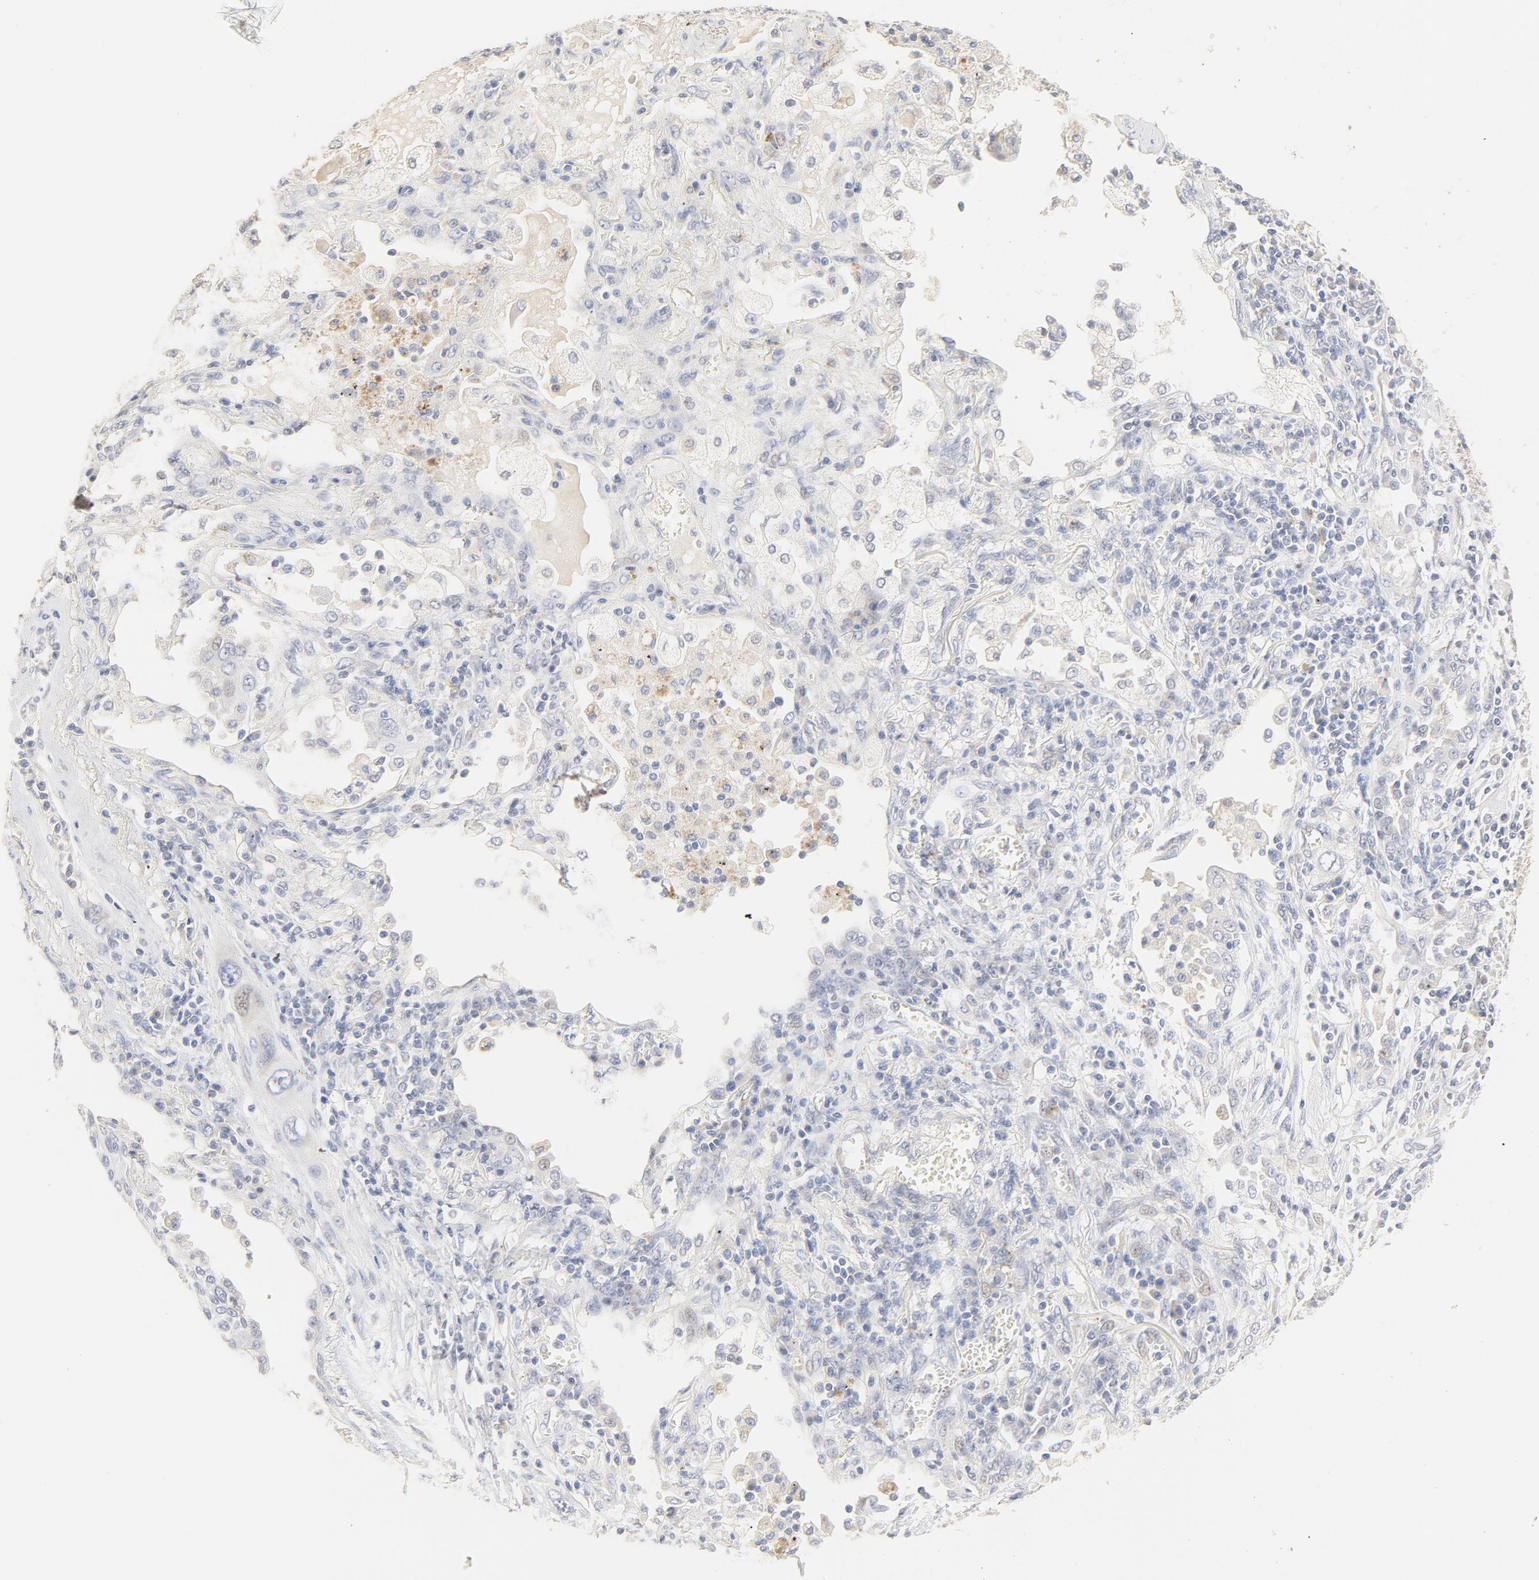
{"staining": {"intensity": "negative", "quantity": "none", "location": "none"}, "tissue": "lung cancer", "cell_type": "Tumor cells", "image_type": "cancer", "snomed": [{"axis": "morphology", "description": "Squamous cell carcinoma, NOS"}, {"axis": "topography", "description": "Lung"}], "caption": "DAB immunohistochemical staining of lung squamous cell carcinoma demonstrates no significant expression in tumor cells.", "gene": "FCGBP", "patient": {"sex": "female", "age": 76}}